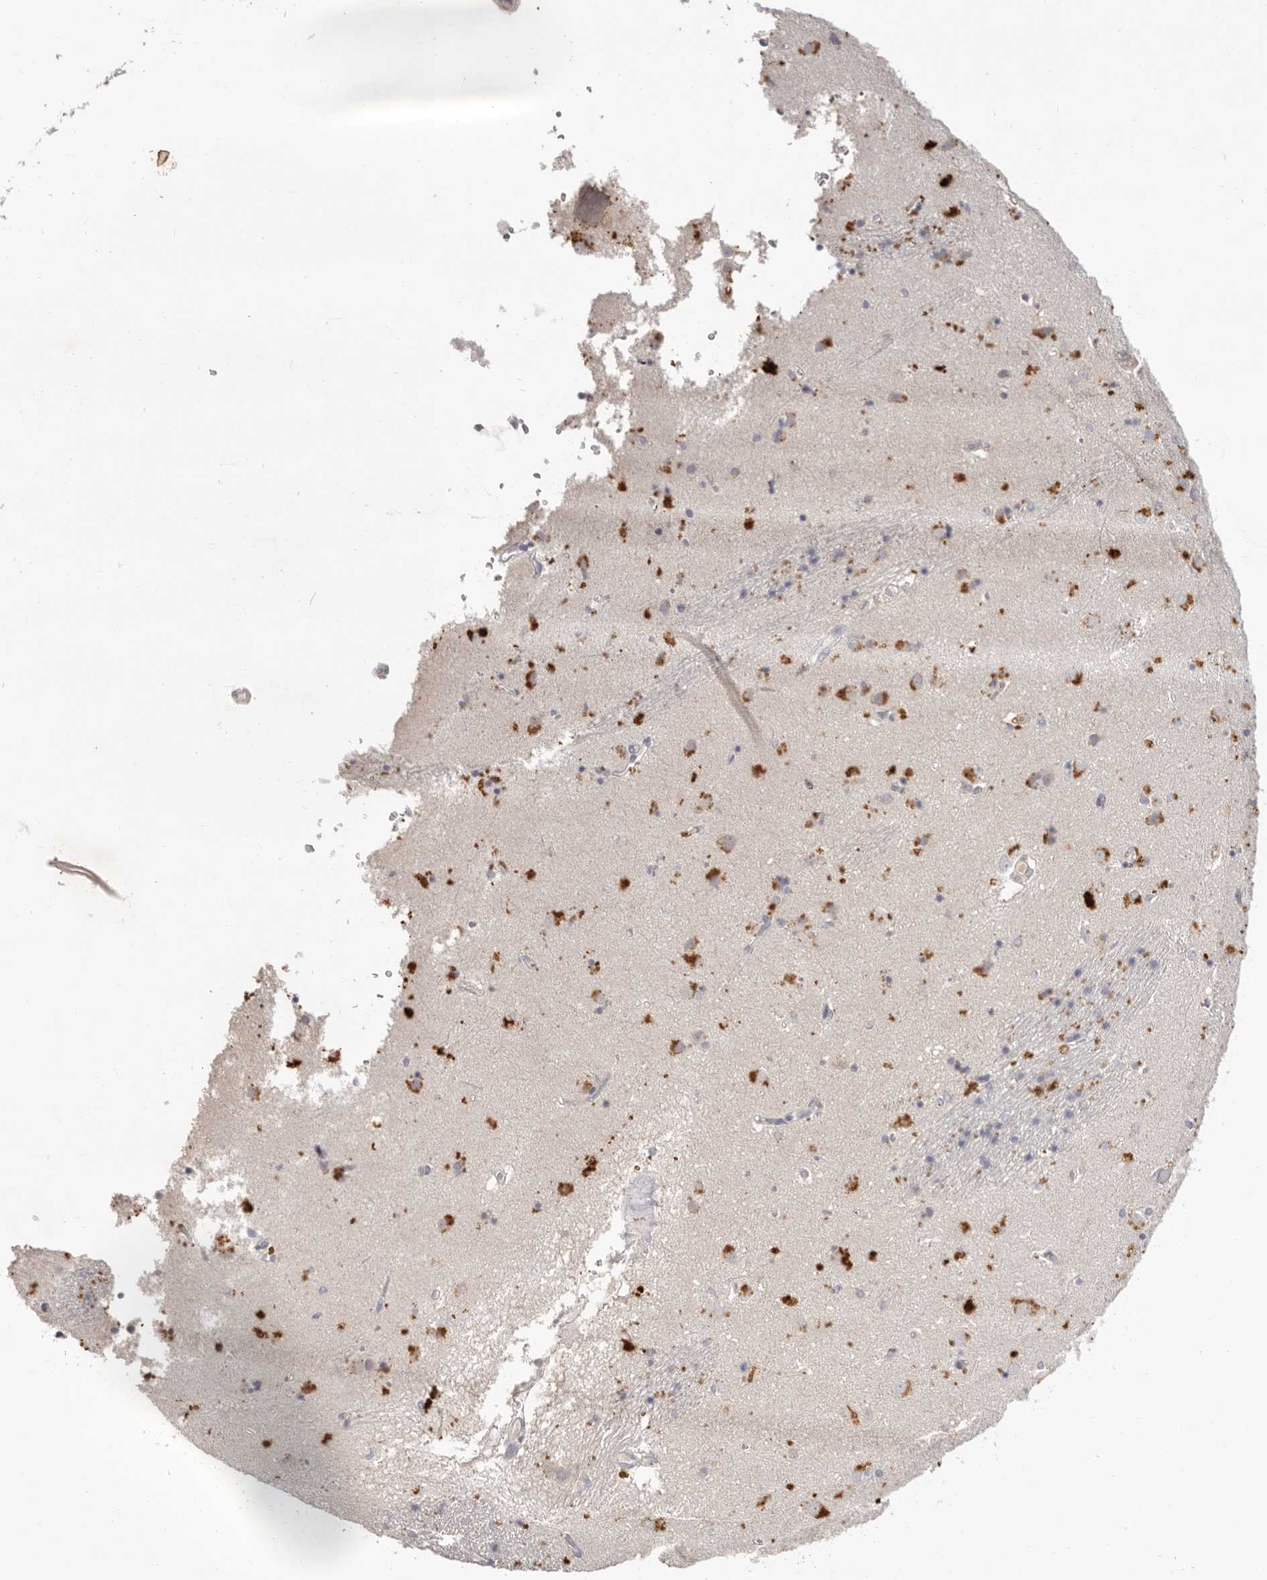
{"staining": {"intensity": "negative", "quantity": "none", "location": "none"}, "tissue": "caudate", "cell_type": "Glial cells", "image_type": "normal", "snomed": [{"axis": "morphology", "description": "Normal tissue, NOS"}, {"axis": "topography", "description": "Lateral ventricle wall"}], "caption": "Immunohistochemistry (IHC) photomicrograph of normal caudate stained for a protein (brown), which reveals no positivity in glial cells.", "gene": "SCUBE2", "patient": {"sex": "male", "age": 70}}